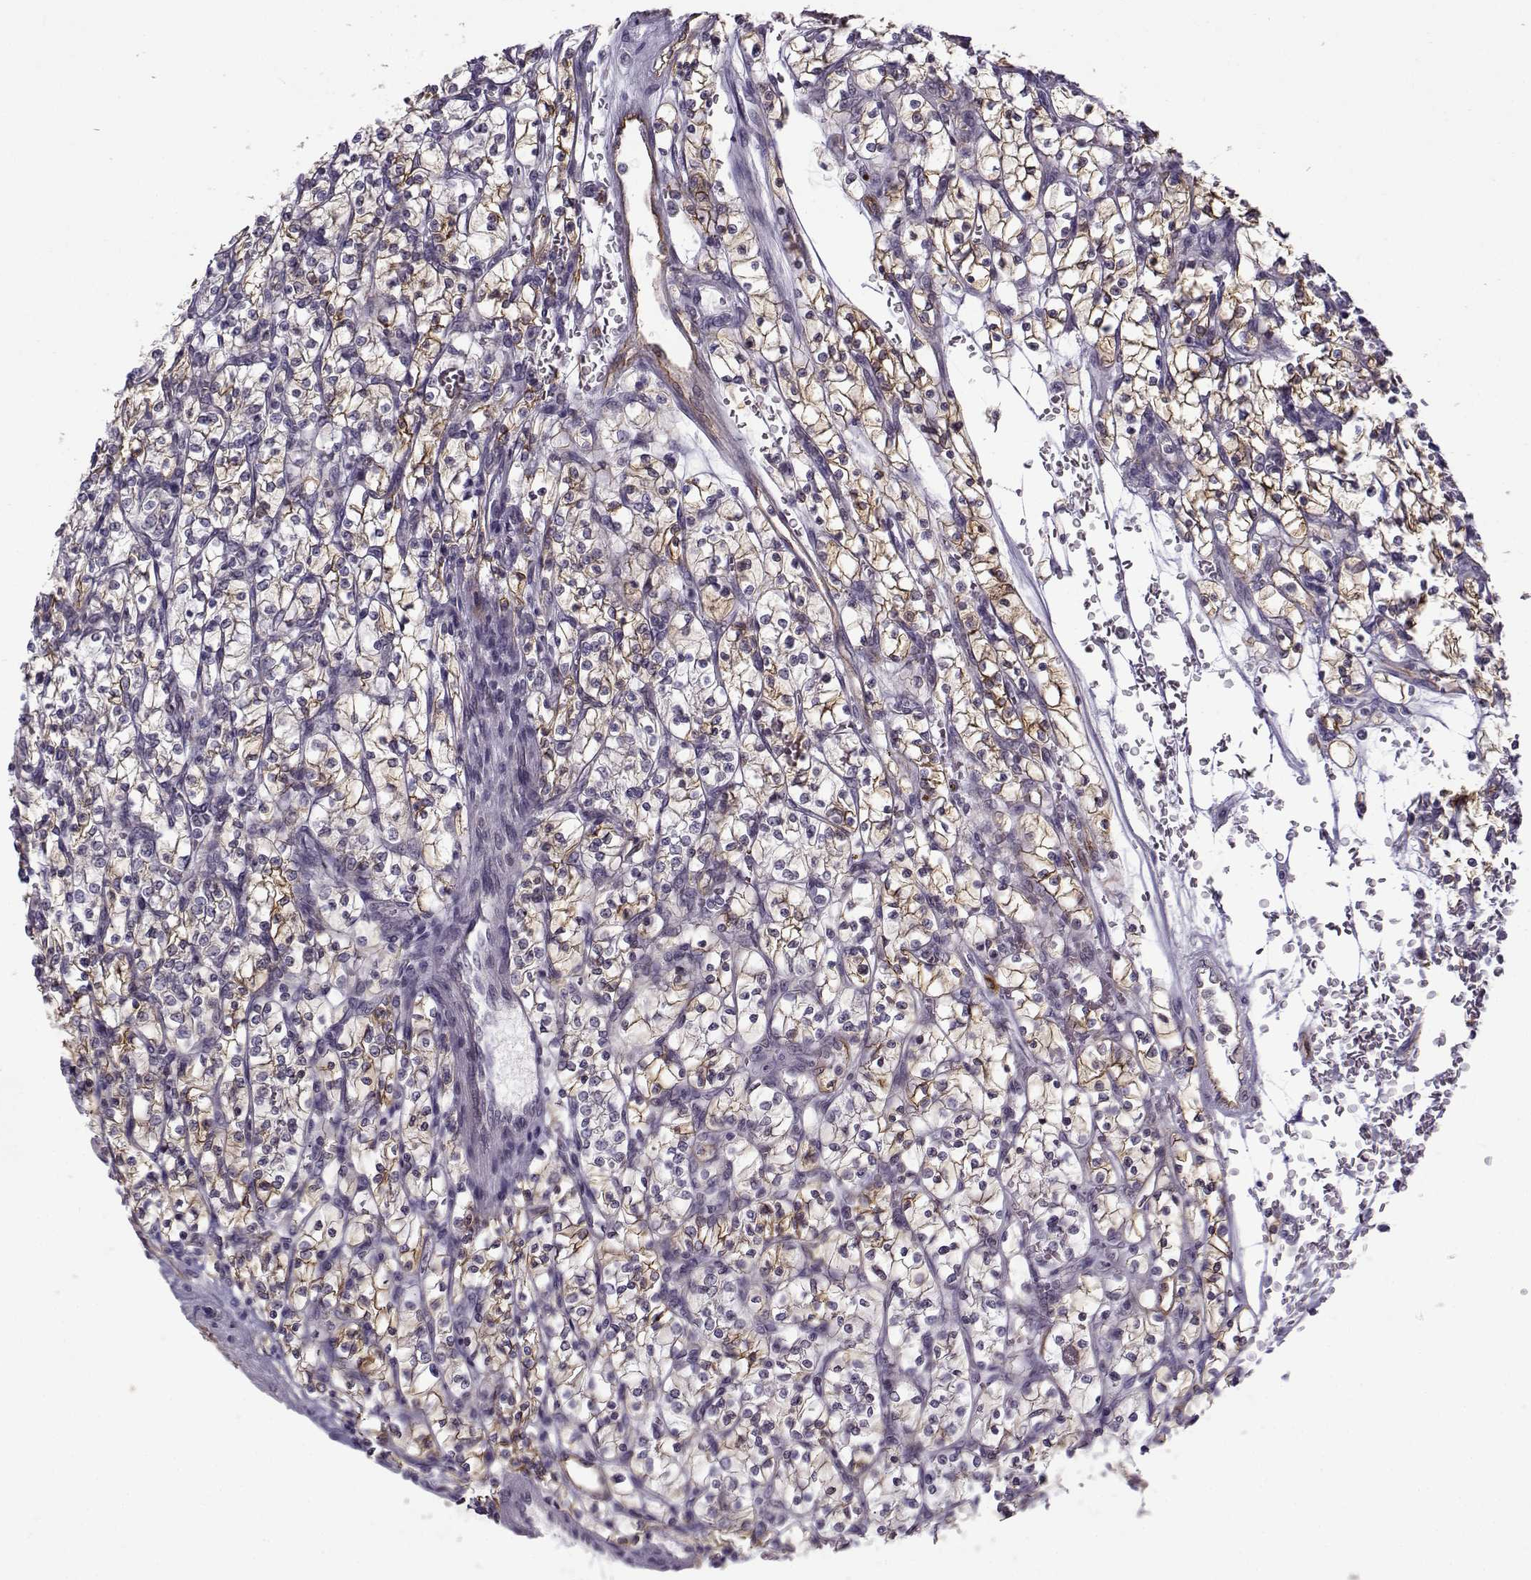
{"staining": {"intensity": "moderate", "quantity": "25%-75%", "location": "cytoplasmic/membranous"}, "tissue": "renal cancer", "cell_type": "Tumor cells", "image_type": "cancer", "snomed": [{"axis": "morphology", "description": "Adenocarcinoma, NOS"}, {"axis": "topography", "description": "Kidney"}], "caption": "Moderate cytoplasmic/membranous staining is identified in about 25%-75% of tumor cells in renal cancer (adenocarcinoma).", "gene": "BACH1", "patient": {"sex": "female", "age": 64}}